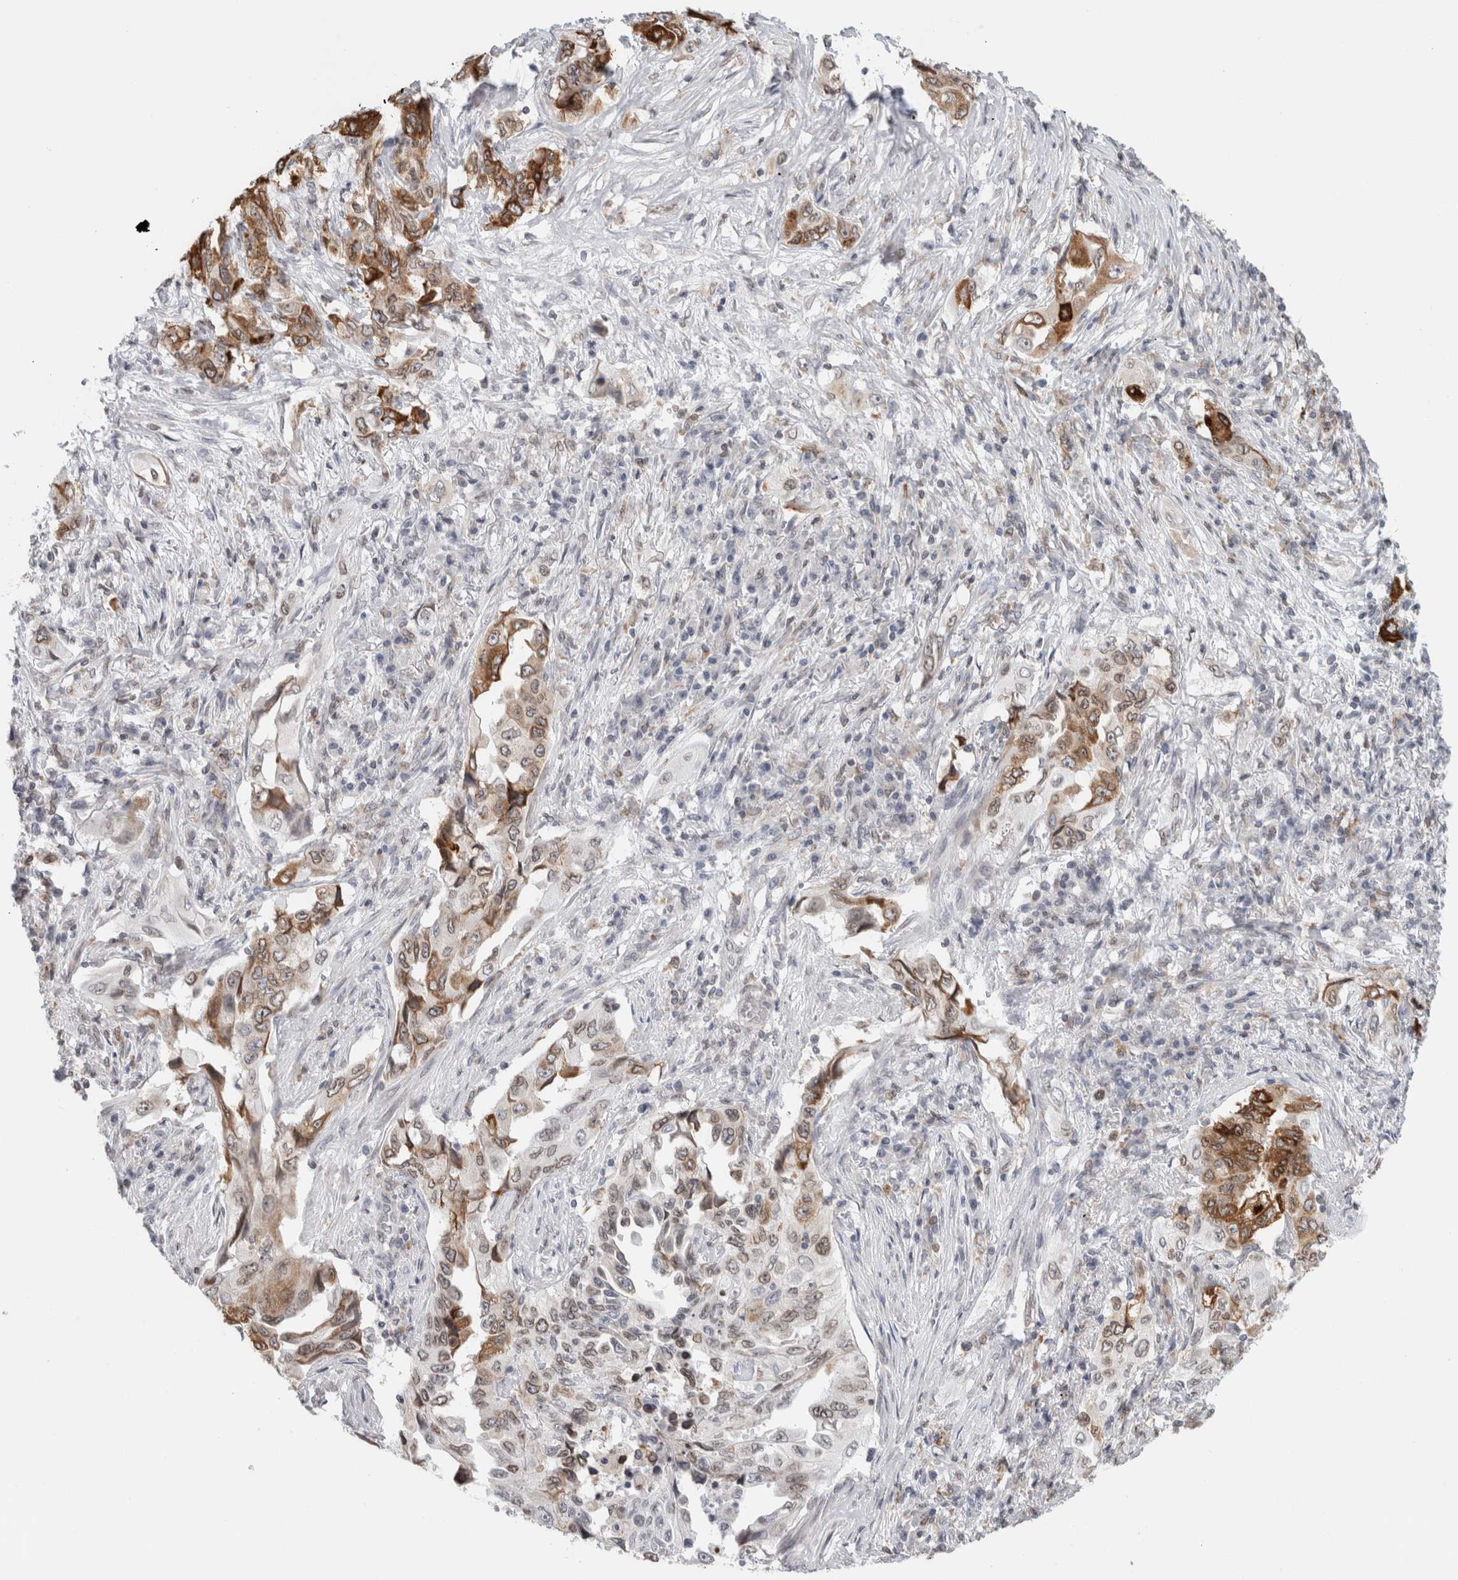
{"staining": {"intensity": "moderate", "quantity": ">75%", "location": "cytoplasmic/membranous,nuclear"}, "tissue": "lung cancer", "cell_type": "Tumor cells", "image_type": "cancer", "snomed": [{"axis": "morphology", "description": "Adenocarcinoma, NOS"}, {"axis": "topography", "description": "Lung"}], "caption": "Lung cancer stained for a protein displays moderate cytoplasmic/membranous and nuclear positivity in tumor cells.", "gene": "RBMX2", "patient": {"sex": "female", "age": 51}}